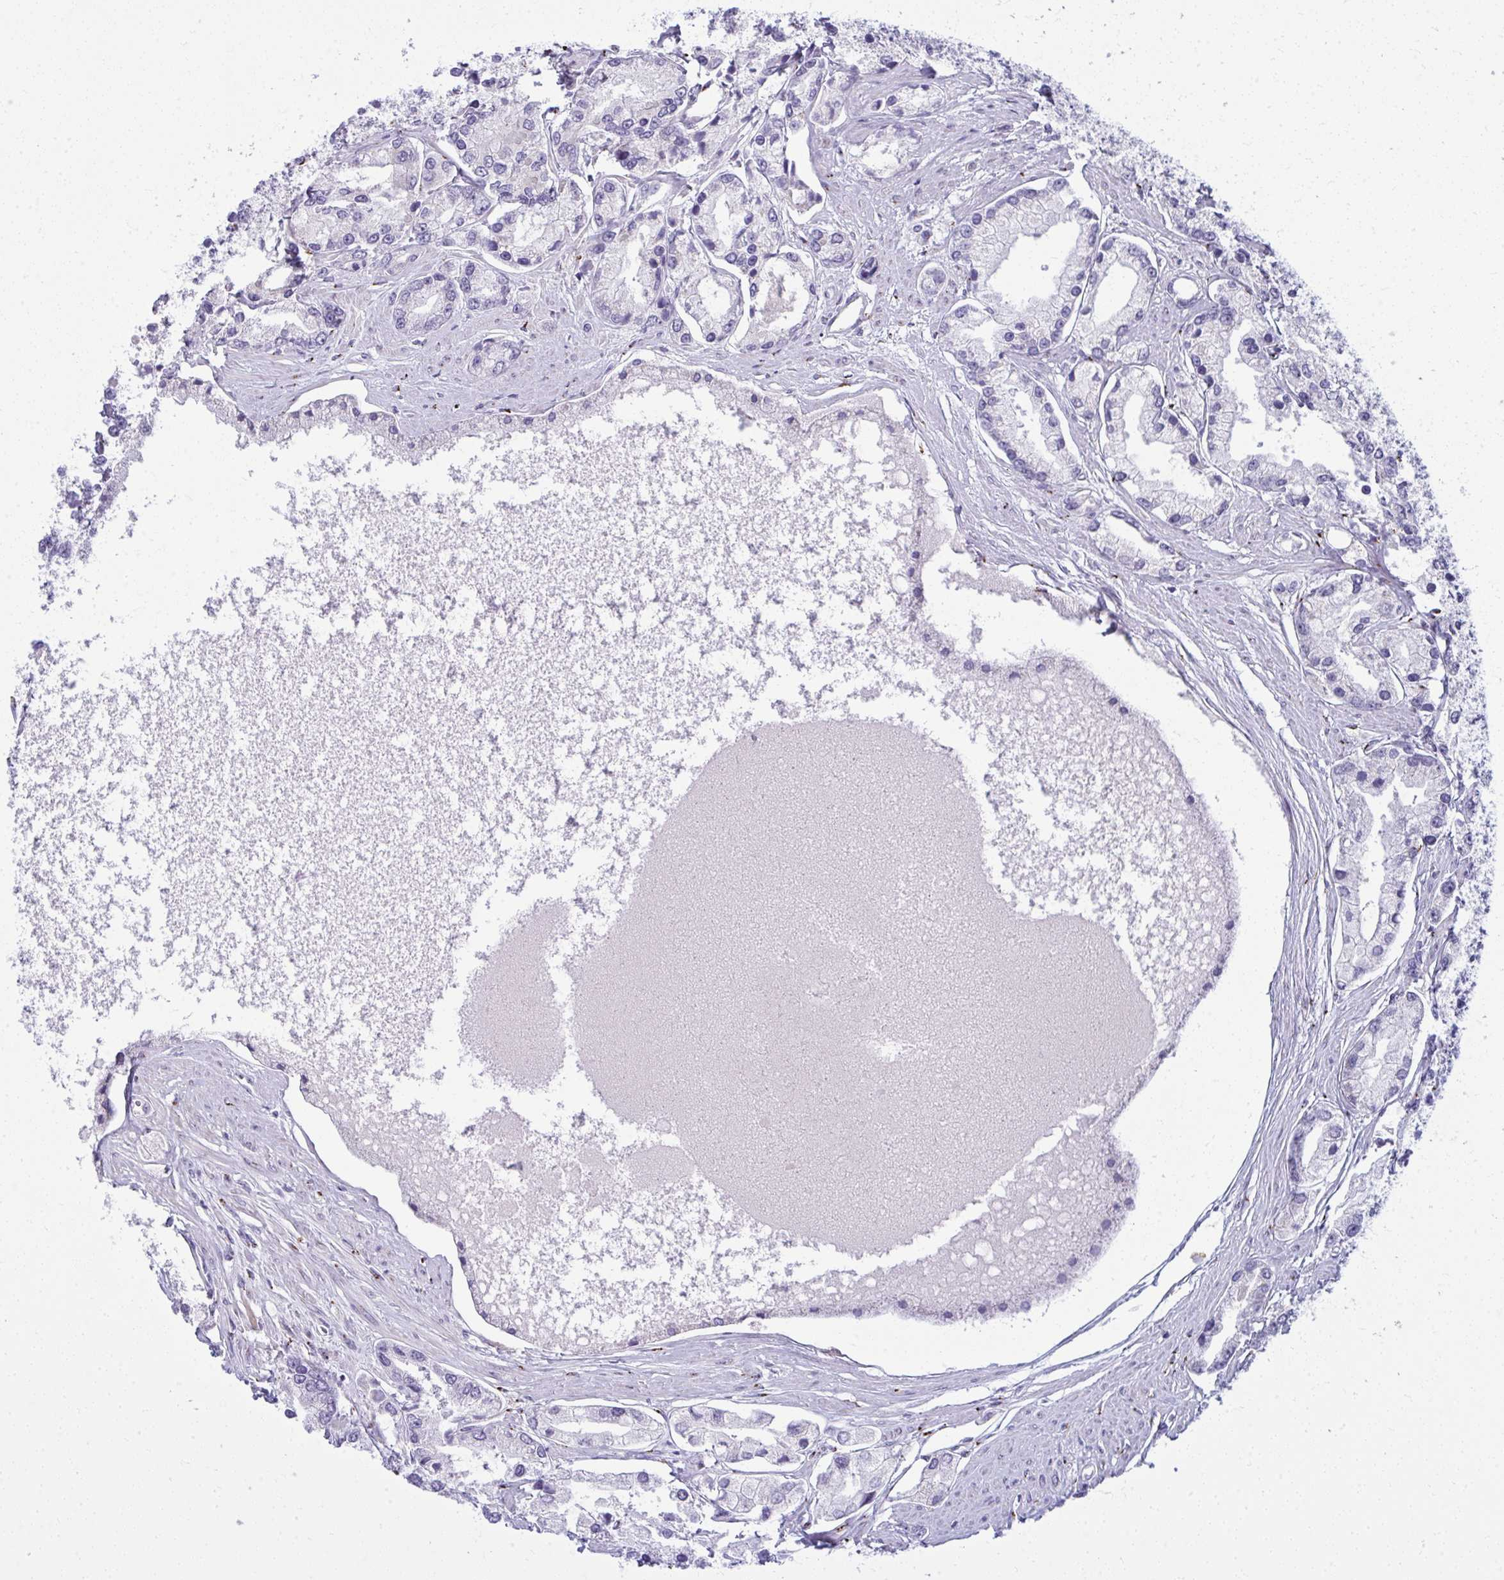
{"staining": {"intensity": "negative", "quantity": "none", "location": "none"}, "tissue": "prostate cancer", "cell_type": "Tumor cells", "image_type": "cancer", "snomed": [{"axis": "morphology", "description": "Adenocarcinoma, High grade"}, {"axis": "topography", "description": "Prostate"}], "caption": "DAB (3,3'-diaminobenzidine) immunohistochemical staining of human prostate adenocarcinoma (high-grade) exhibits no significant positivity in tumor cells. The staining is performed using DAB brown chromogen with nuclei counter-stained in using hematoxylin.", "gene": "DTX4", "patient": {"sex": "male", "age": 66}}